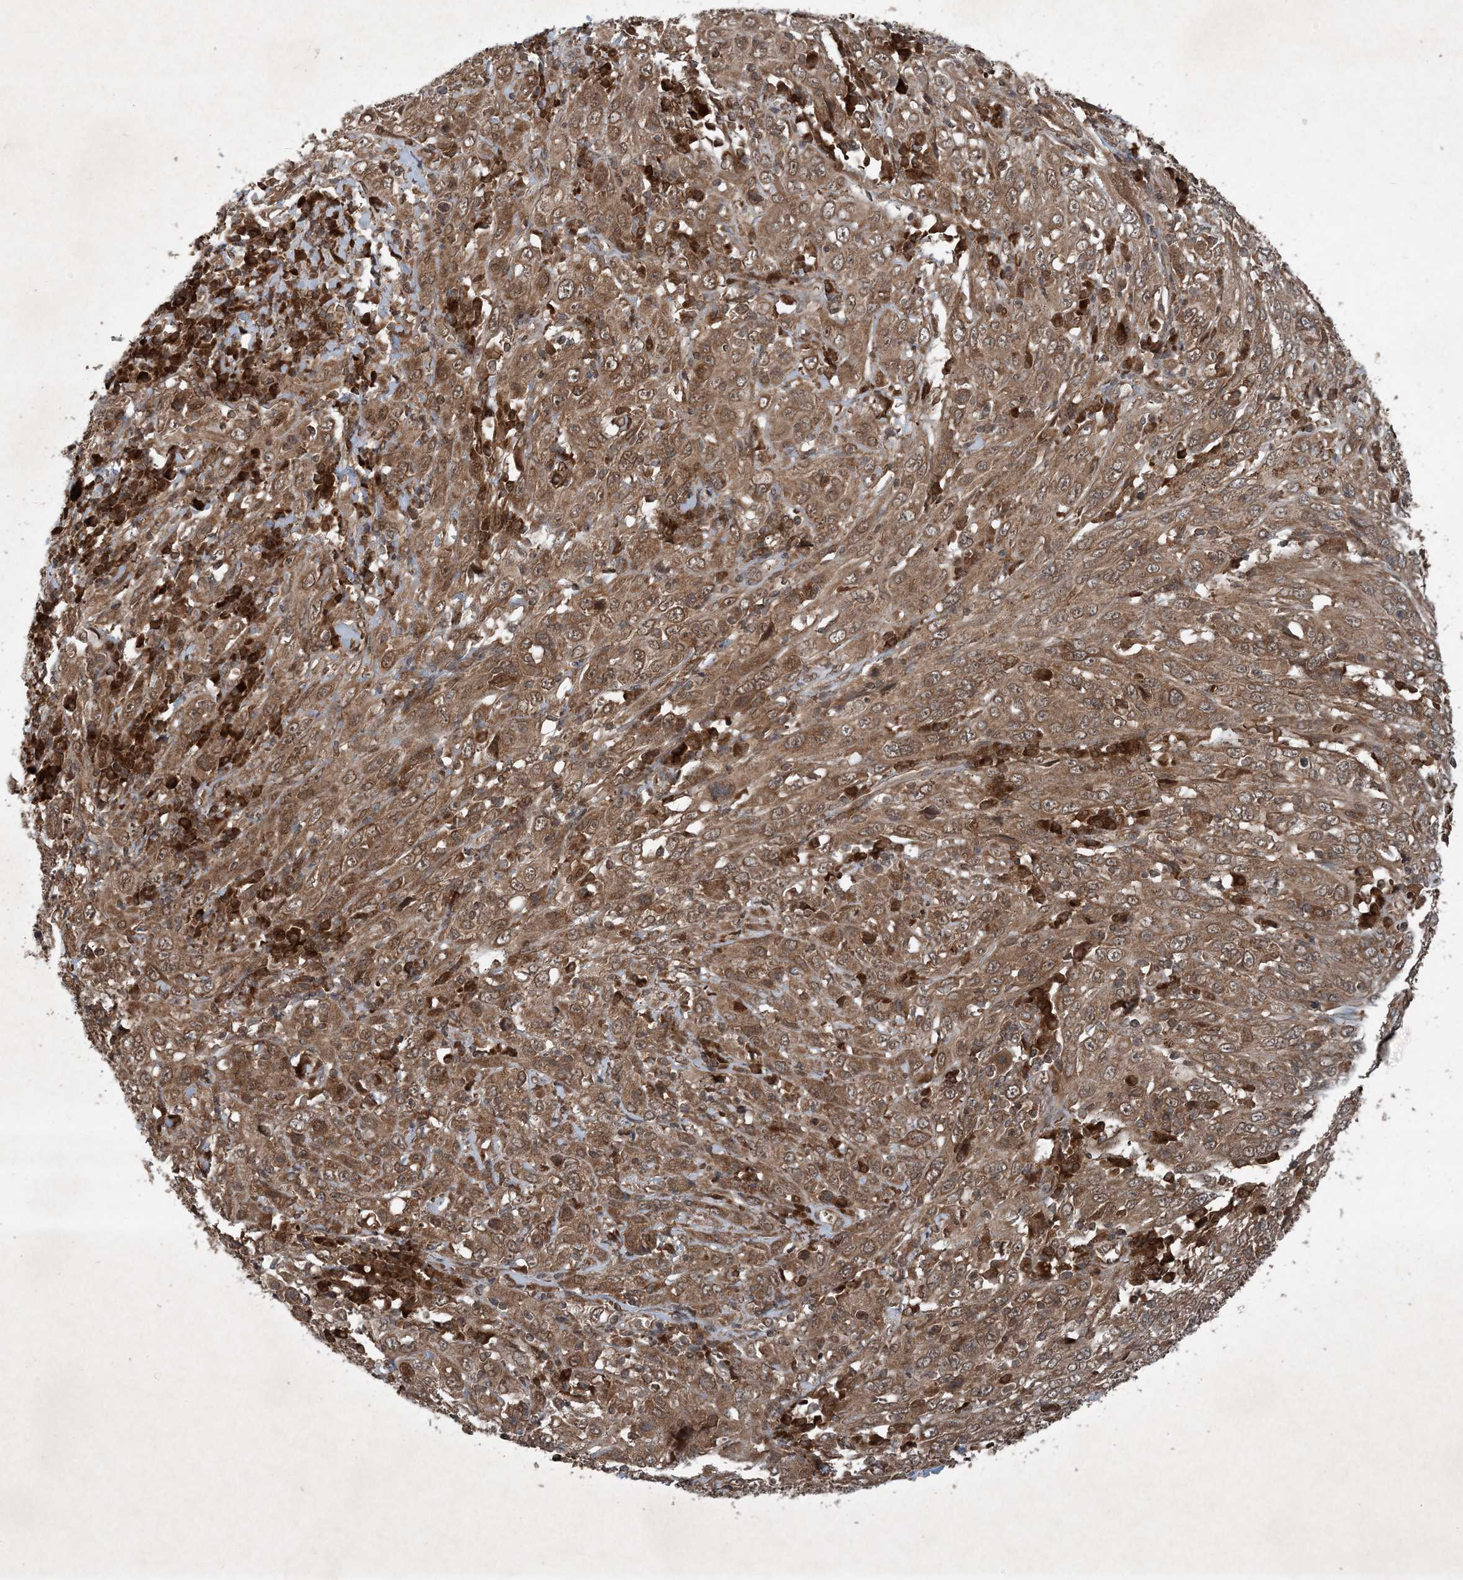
{"staining": {"intensity": "moderate", "quantity": ">75%", "location": "cytoplasmic/membranous"}, "tissue": "cervical cancer", "cell_type": "Tumor cells", "image_type": "cancer", "snomed": [{"axis": "morphology", "description": "Squamous cell carcinoma, NOS"}, {"axis": "topography", "description": "Cervix"}], "caption": "Cervical cancer stained with IHC exhibits moderate cytoplasmic/membranous positivity in approximately >75% of tumor cells.", "gene": "GNG5", "patient": {"sex": "female", "age": 46}}